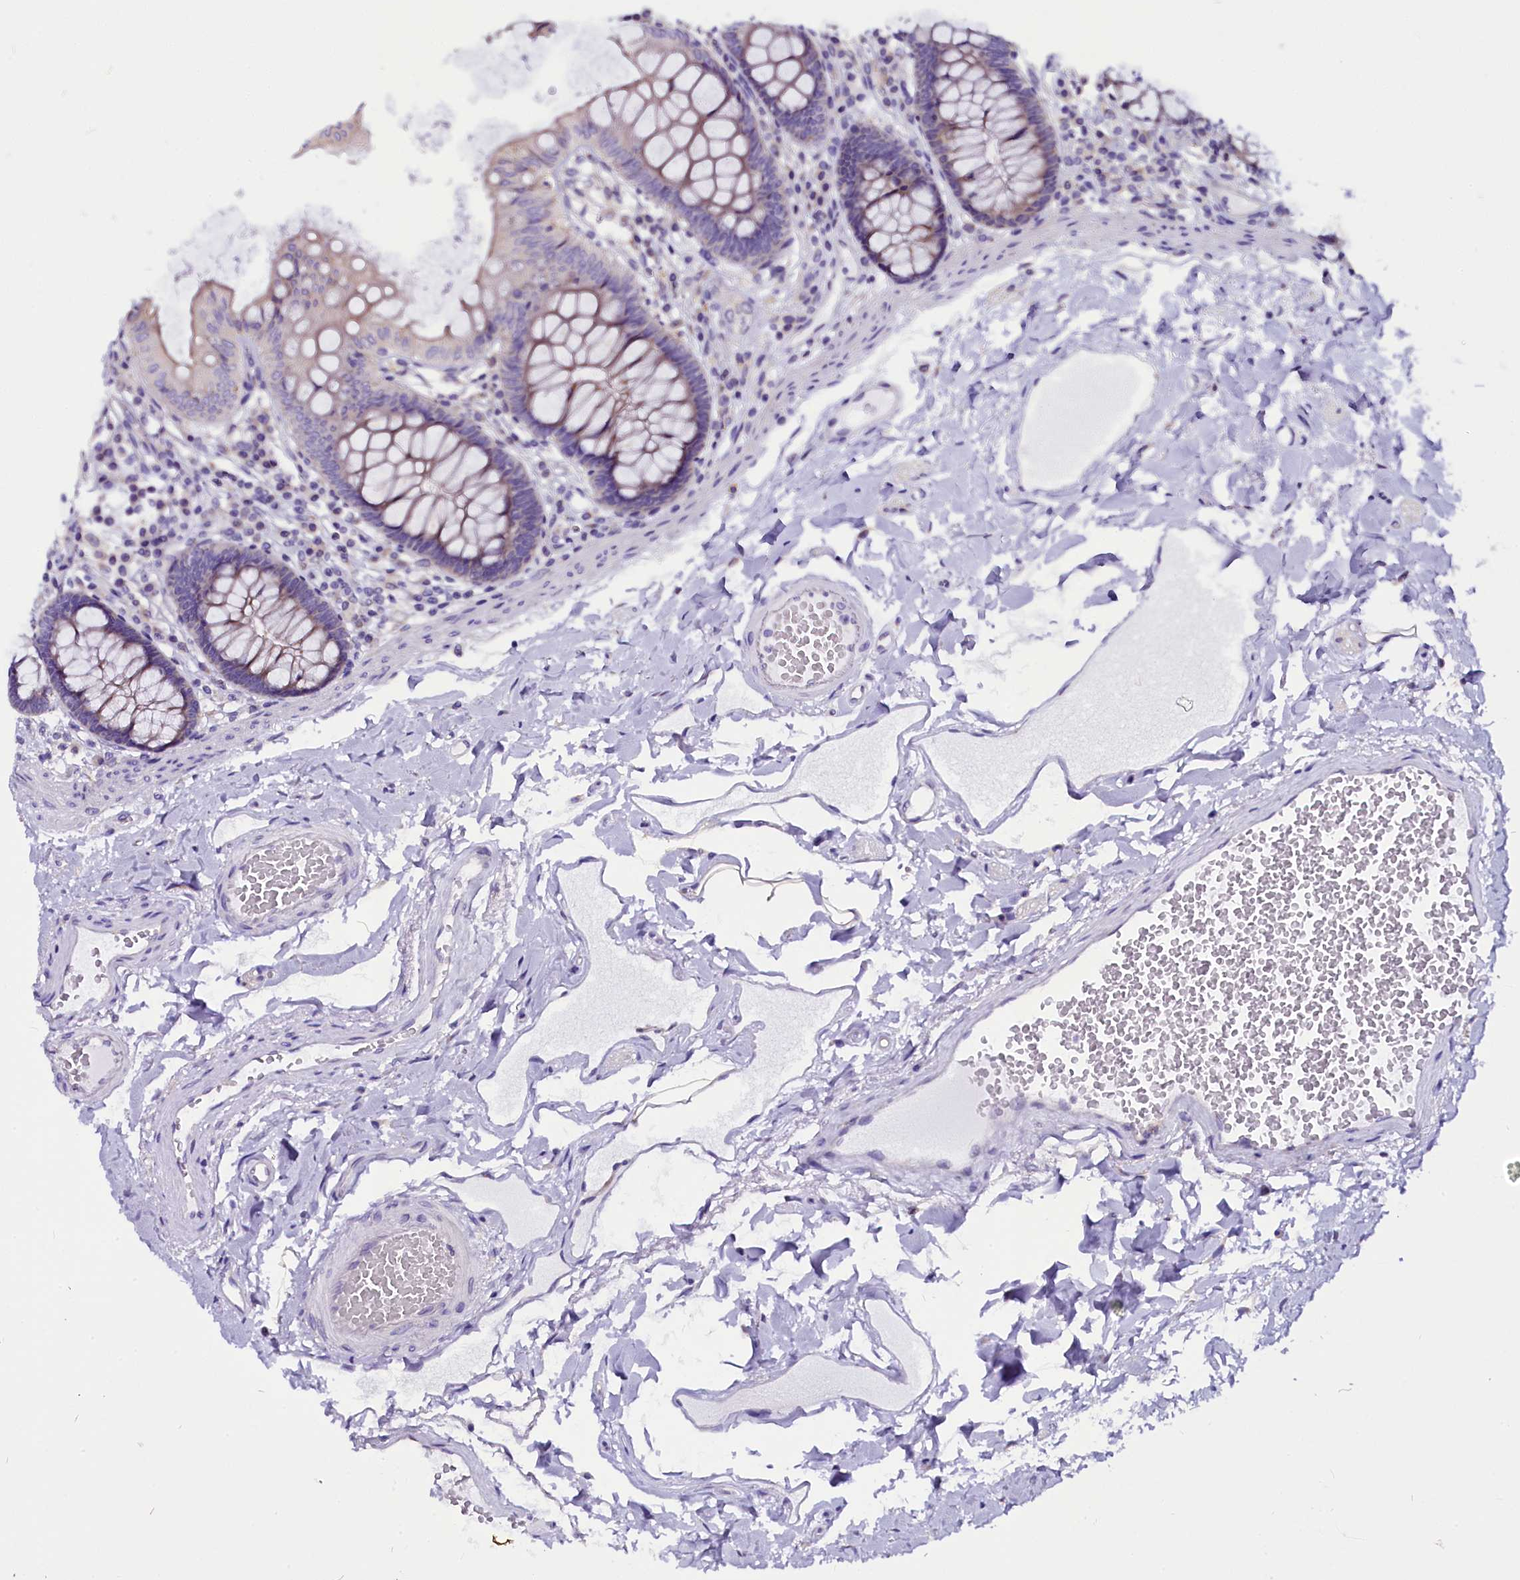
{"staining": {"intensity": "negative", "quantity": "none", "location": "none"}, "tissue": "colon", "cell_type": "Endothelial cells", "image_type": "normal", "snomed": [{"axis": "morphology", "description": "Normal tissue, NOS"}, {"axis": "topography", "description": "Colon"}], "caption": "IHC image of normal colon: human colon stained with DAB shows no significant protein expression in endothelial cells. (DAB (3,3'-diaminobenzidine) immunohistochemistry (IHC) with hematoxylin counter stain).", "gene": "CEP170", "patient": {"sex": "male", "age": 84}}